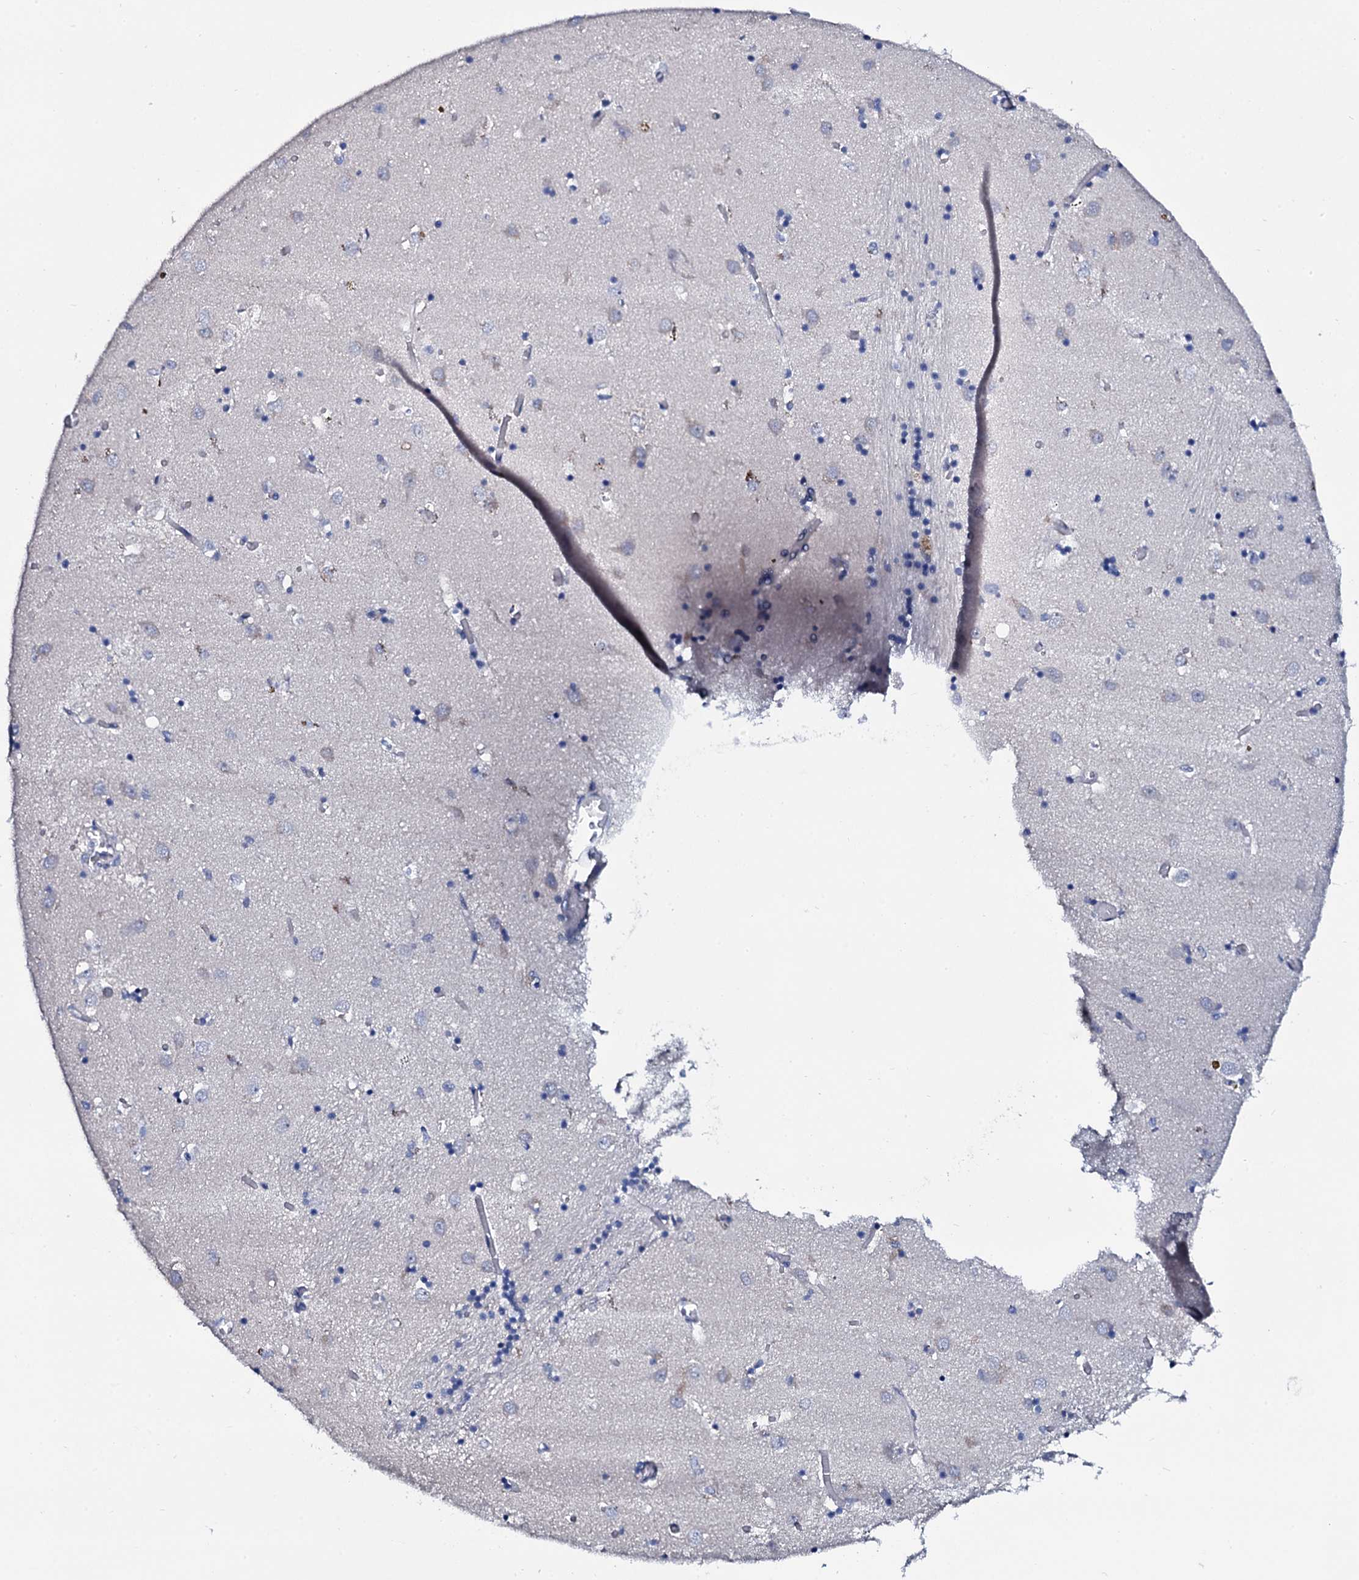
{"staining": {"intensity": "negative", "quantity": "none", "location": "none"}, "tissue": "caudate", "cell_type": "Glial cells", "image_type": "normal", "snomed": [{"axis": "morphology", "description": "Normal tissue, NOS"}, {"axis": "topography", "description": "Lateral ventricle wall"}], "caption": "Photomicrograph shows no significant protein positivity in glial cells of normal caudate.", "gene": "GYS2", "patient": {"sex": "male", "age": 70}}